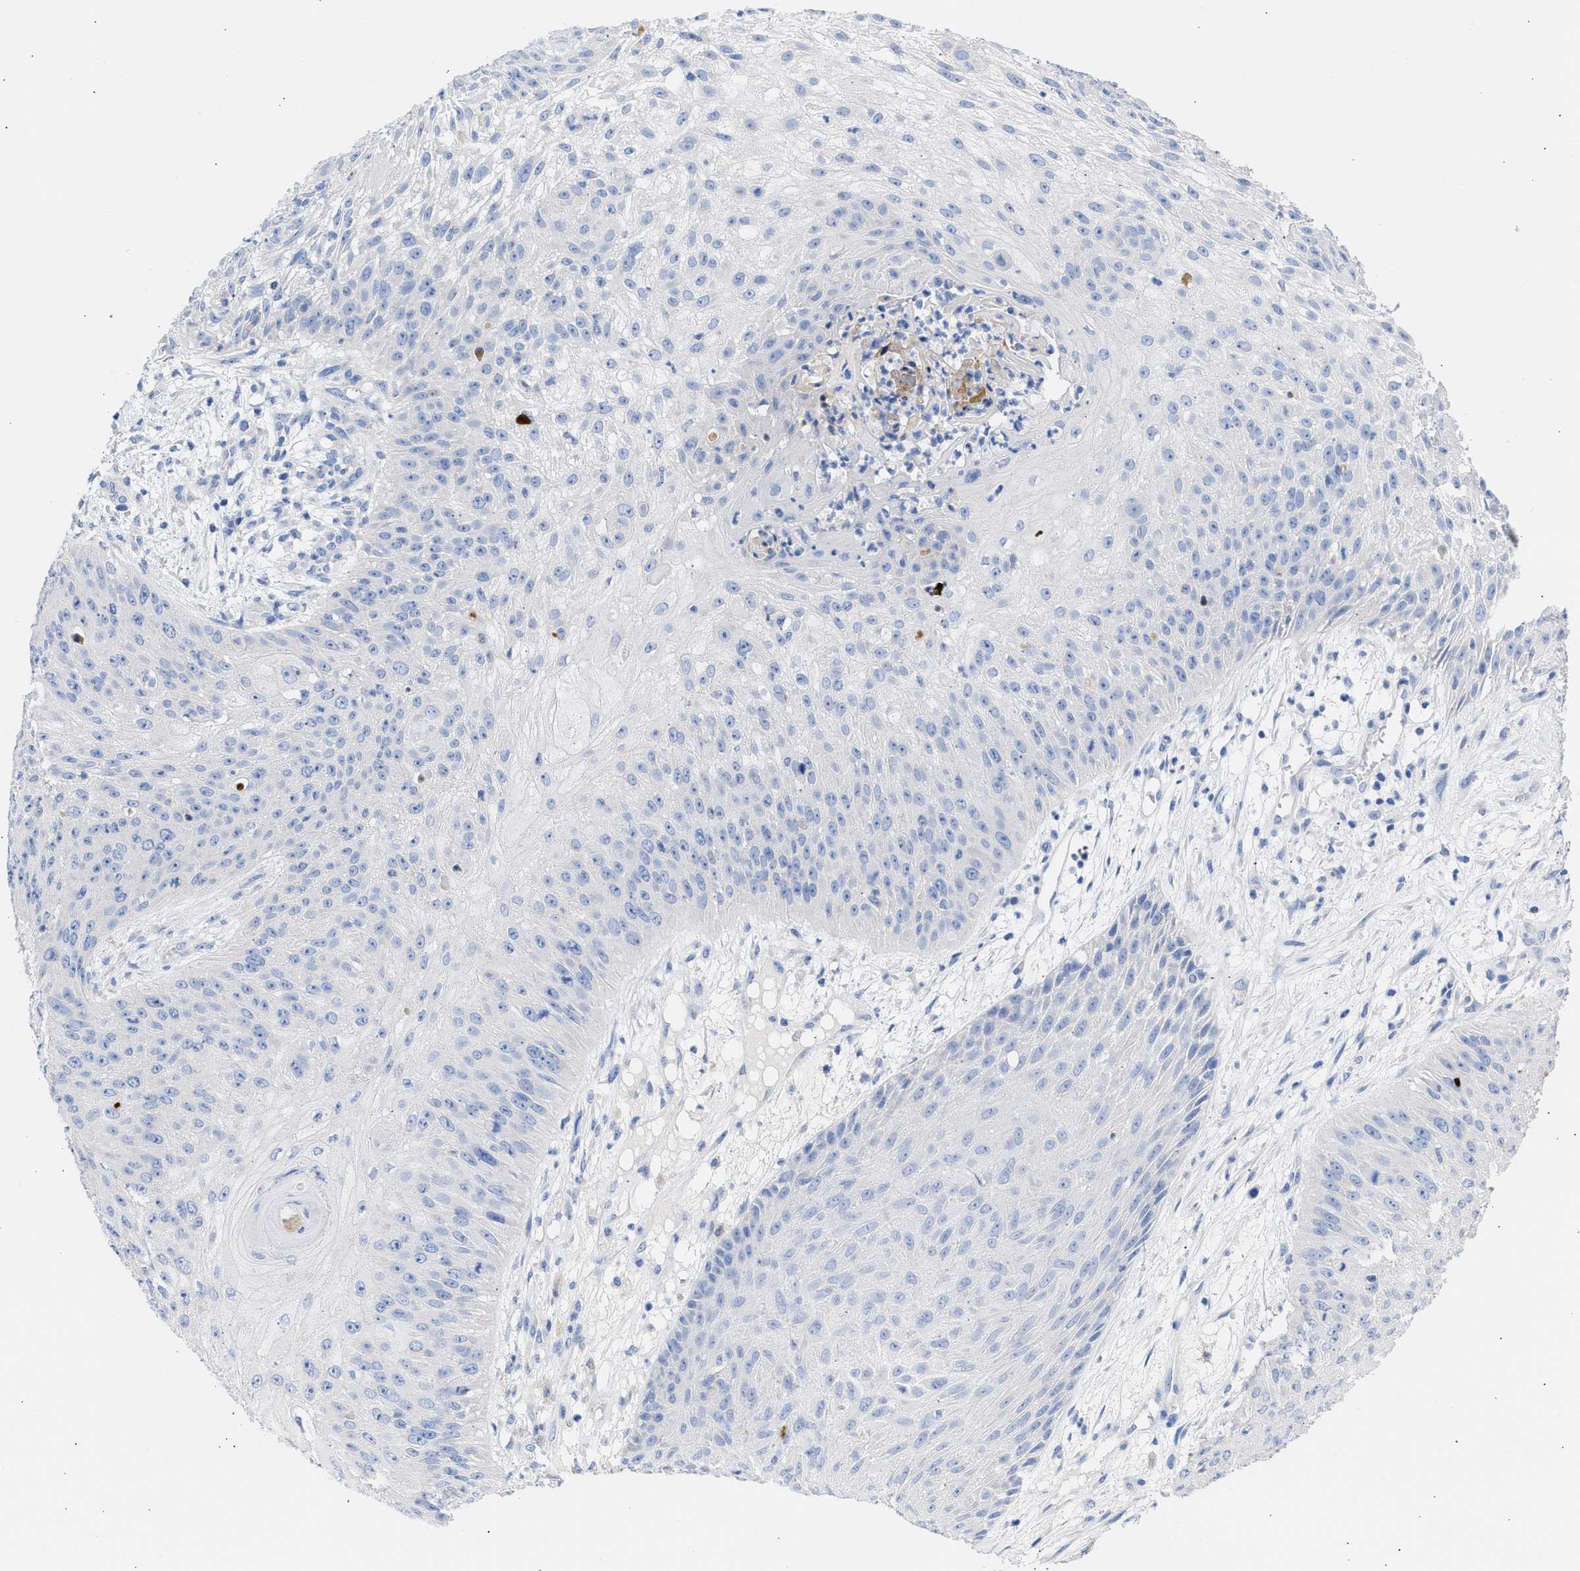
{"staining": {"intensity": "negative", "quantity": "none", "location": "none"}, "tissue": "skin cancer", "cell_type": "Tumor cells", "image_type": "cancer", "snomed": [{"axis": "morphology", "description": "Squamous cell carcinoma, NOS"}, {"axis": "topography", "description": "Skin"}], "caption": "IHC image of neoplastic tissue: skin squamous cell carcinoma stained with DAB exhibits no significant protein expression in tumor cells.", "gene": "RSPH1", "patient": {"sex": "female", "age": 80}}